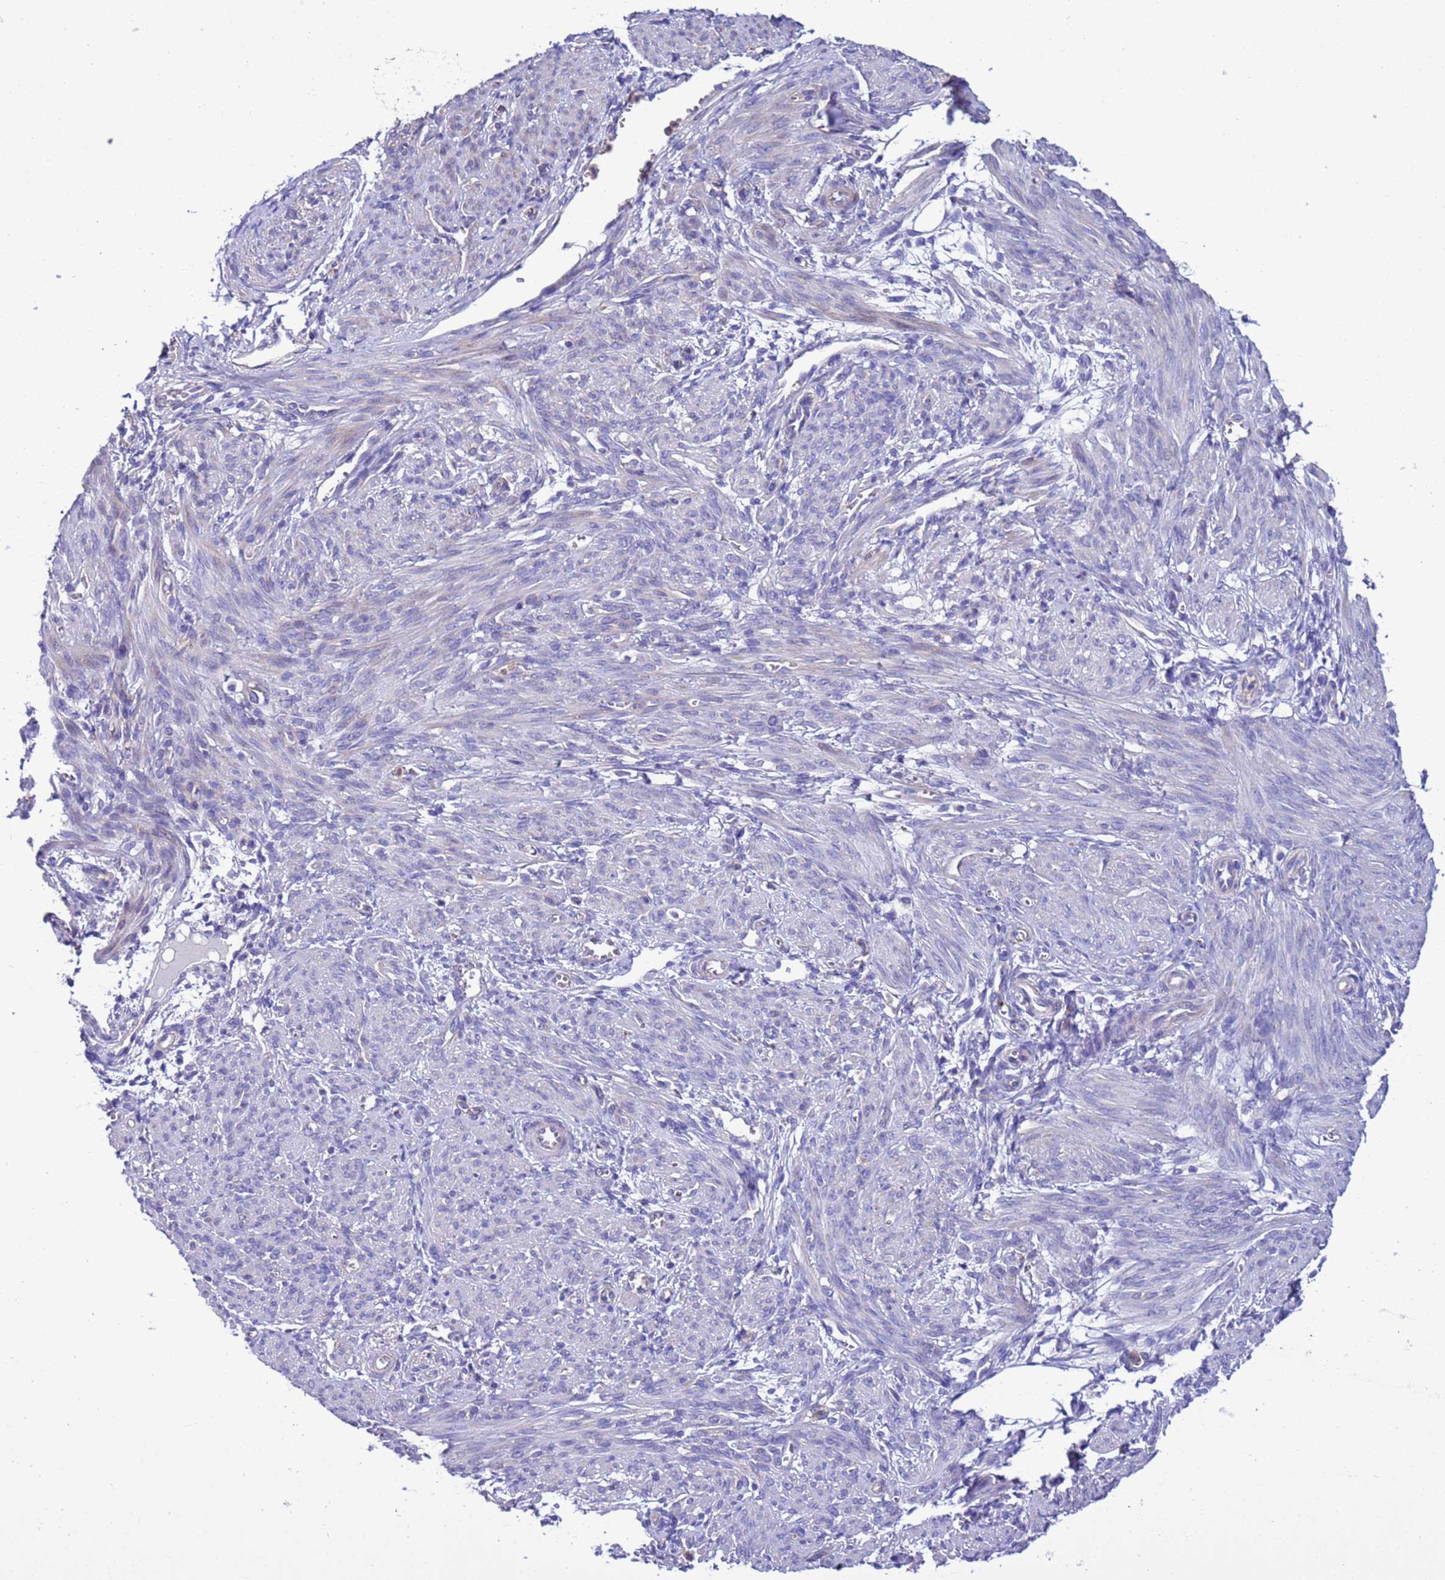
{"staining": {"intensity": "negative", "quantity": "none", "location": "none"}, "tissue": "smooth muscle", "cell_type": "Smooth muscle cells", "image_type": "normal", "snomed": [{"axis": "morphology", "description": "Normal tissue, NOS"}, {"axis": "topography", "description": "Smooth muscle"}], "caption": "The micrograph reveals no significant staining in smooth muscle cells of smooth muscle.", "gene": "KICS2", "patient": {"sex": "female", "age": 39}}